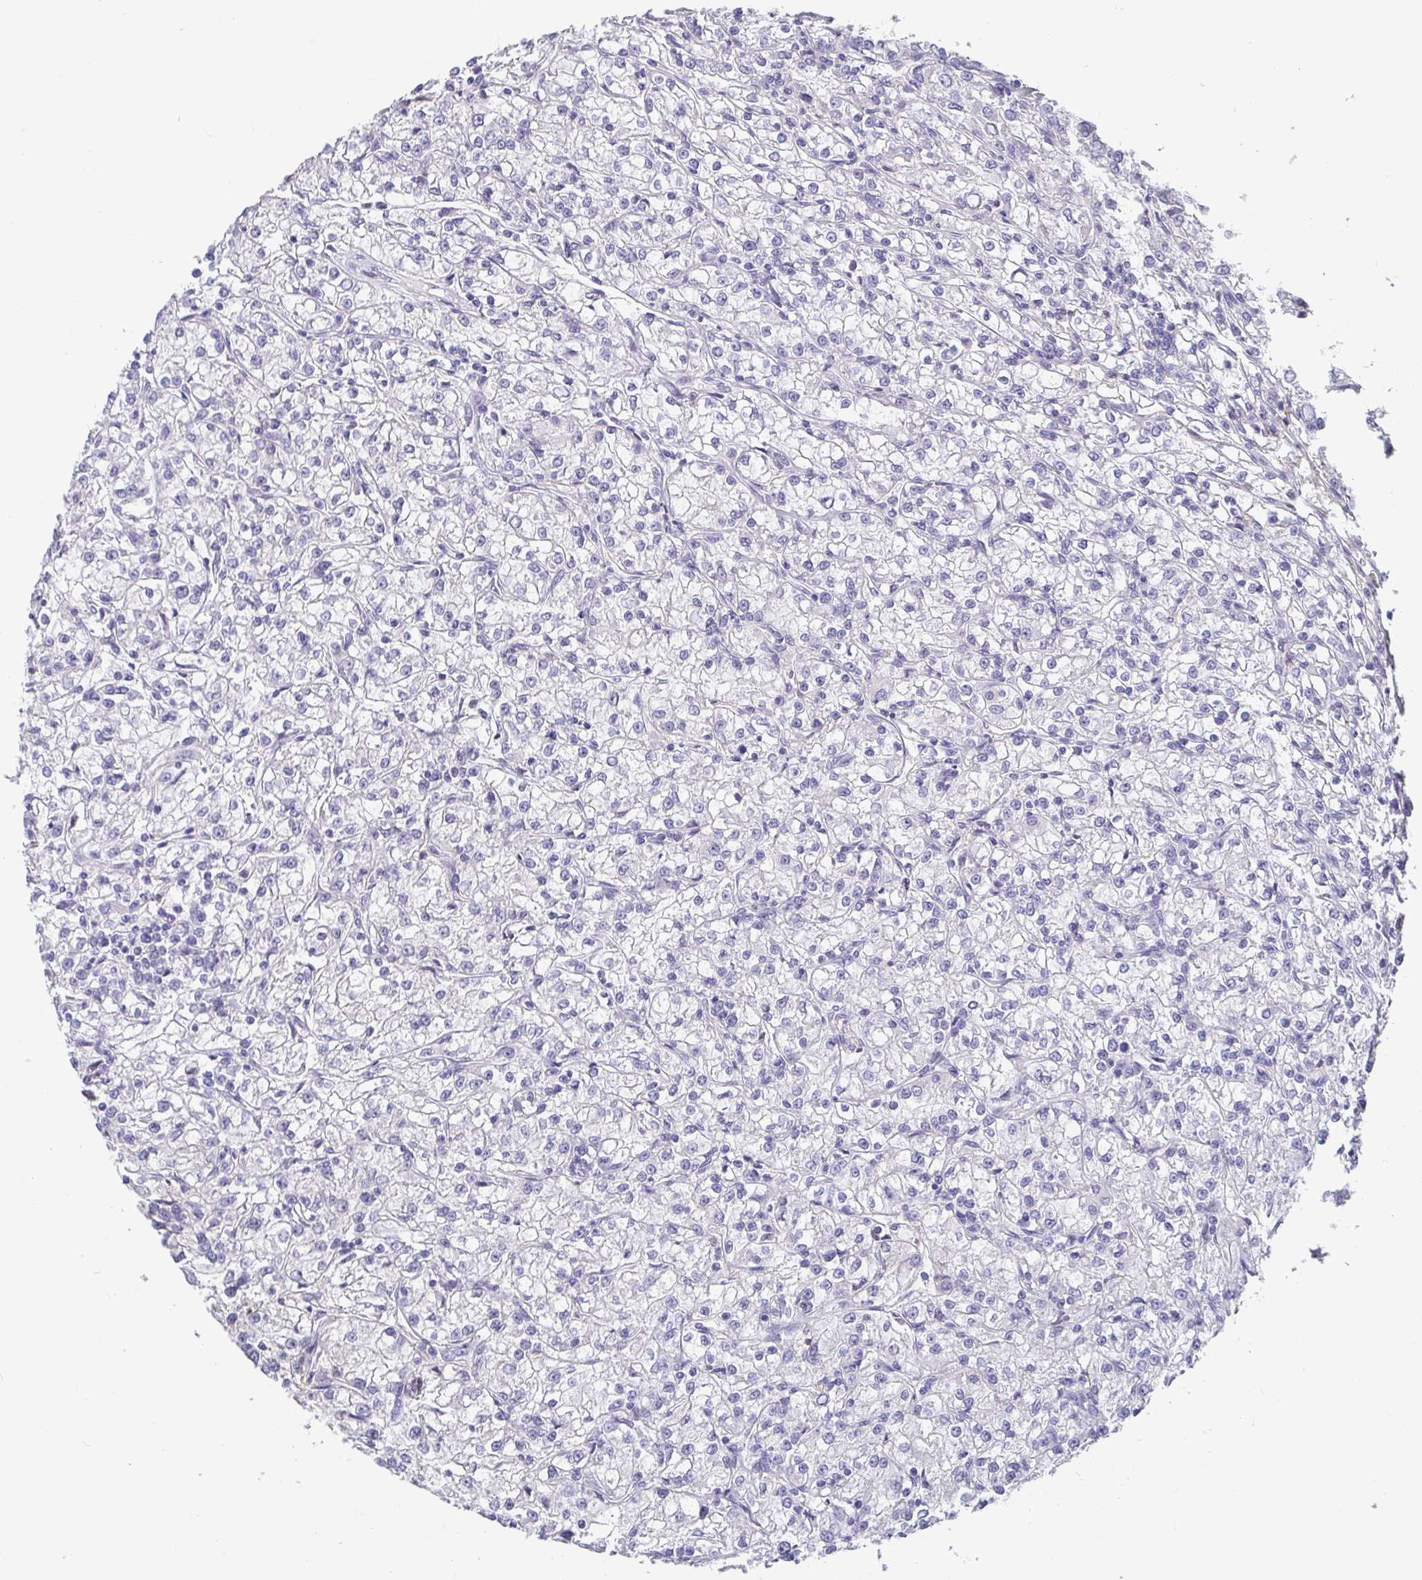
{"staining": {"intensity": "negative", "quantity": "none", "location": "none"}, "tissue": "renal cancer", "cell_type": "Tumor cells", "image_type": "cancer", "snomed": [{"axis": "morphology", "description": "Adenocarcinoma, NOS"}, {"axis": "topography", "description": "Kidney"}], "caption": "DAB immunohistochemical staining of human renal cancer (adenocarcinoma) reveals no significant expression in tumor cells.", "gene": "IDH1", "patient": {"sex": "female", "age": 59}}